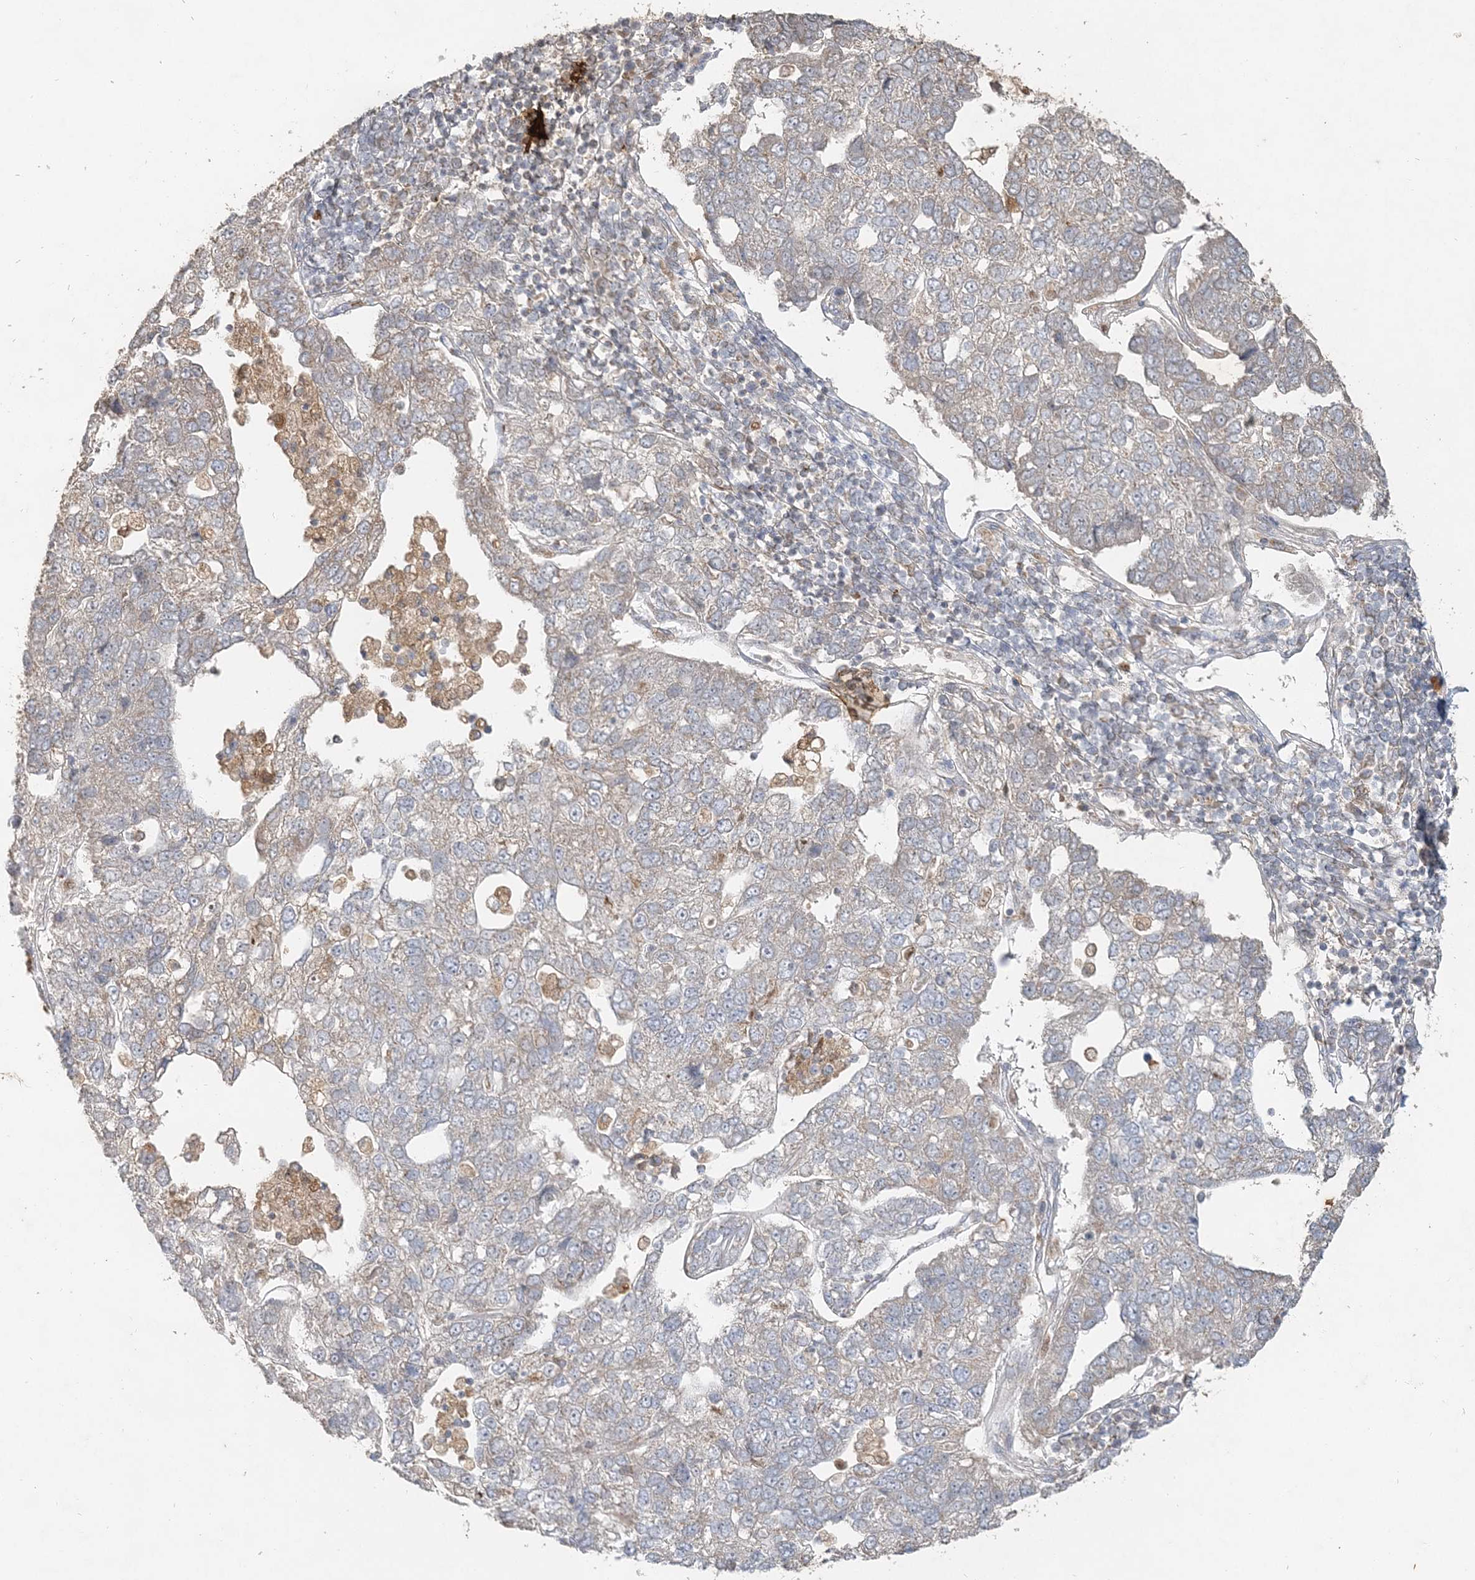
{"staining": {"intensity": "weak", "quantity": "25%-75%", "location": "cytoplasmic/membranous"}, "tissue": "pancreatic cancer", "cell_type": "Tumor cells", "image_type": "cancer", "snomed": [{"axis": "morphology", "description": "Adenocarcinoma, NOS"}, {"axis": "topography", "description": "Pancreas"}], "caption": "Immunohistochemistry (IHC) histopathology image of neoplastic tissue: human pancreatic cancer stained using IHC reveals low levels of weak protein expression localized specifically in the cytoplasmic/membranous of tumor cells, appearing as a cytoplasmic/membranous brown color.", "gene": "RAB14", "patient": {"sex": "female", "age": 61}}